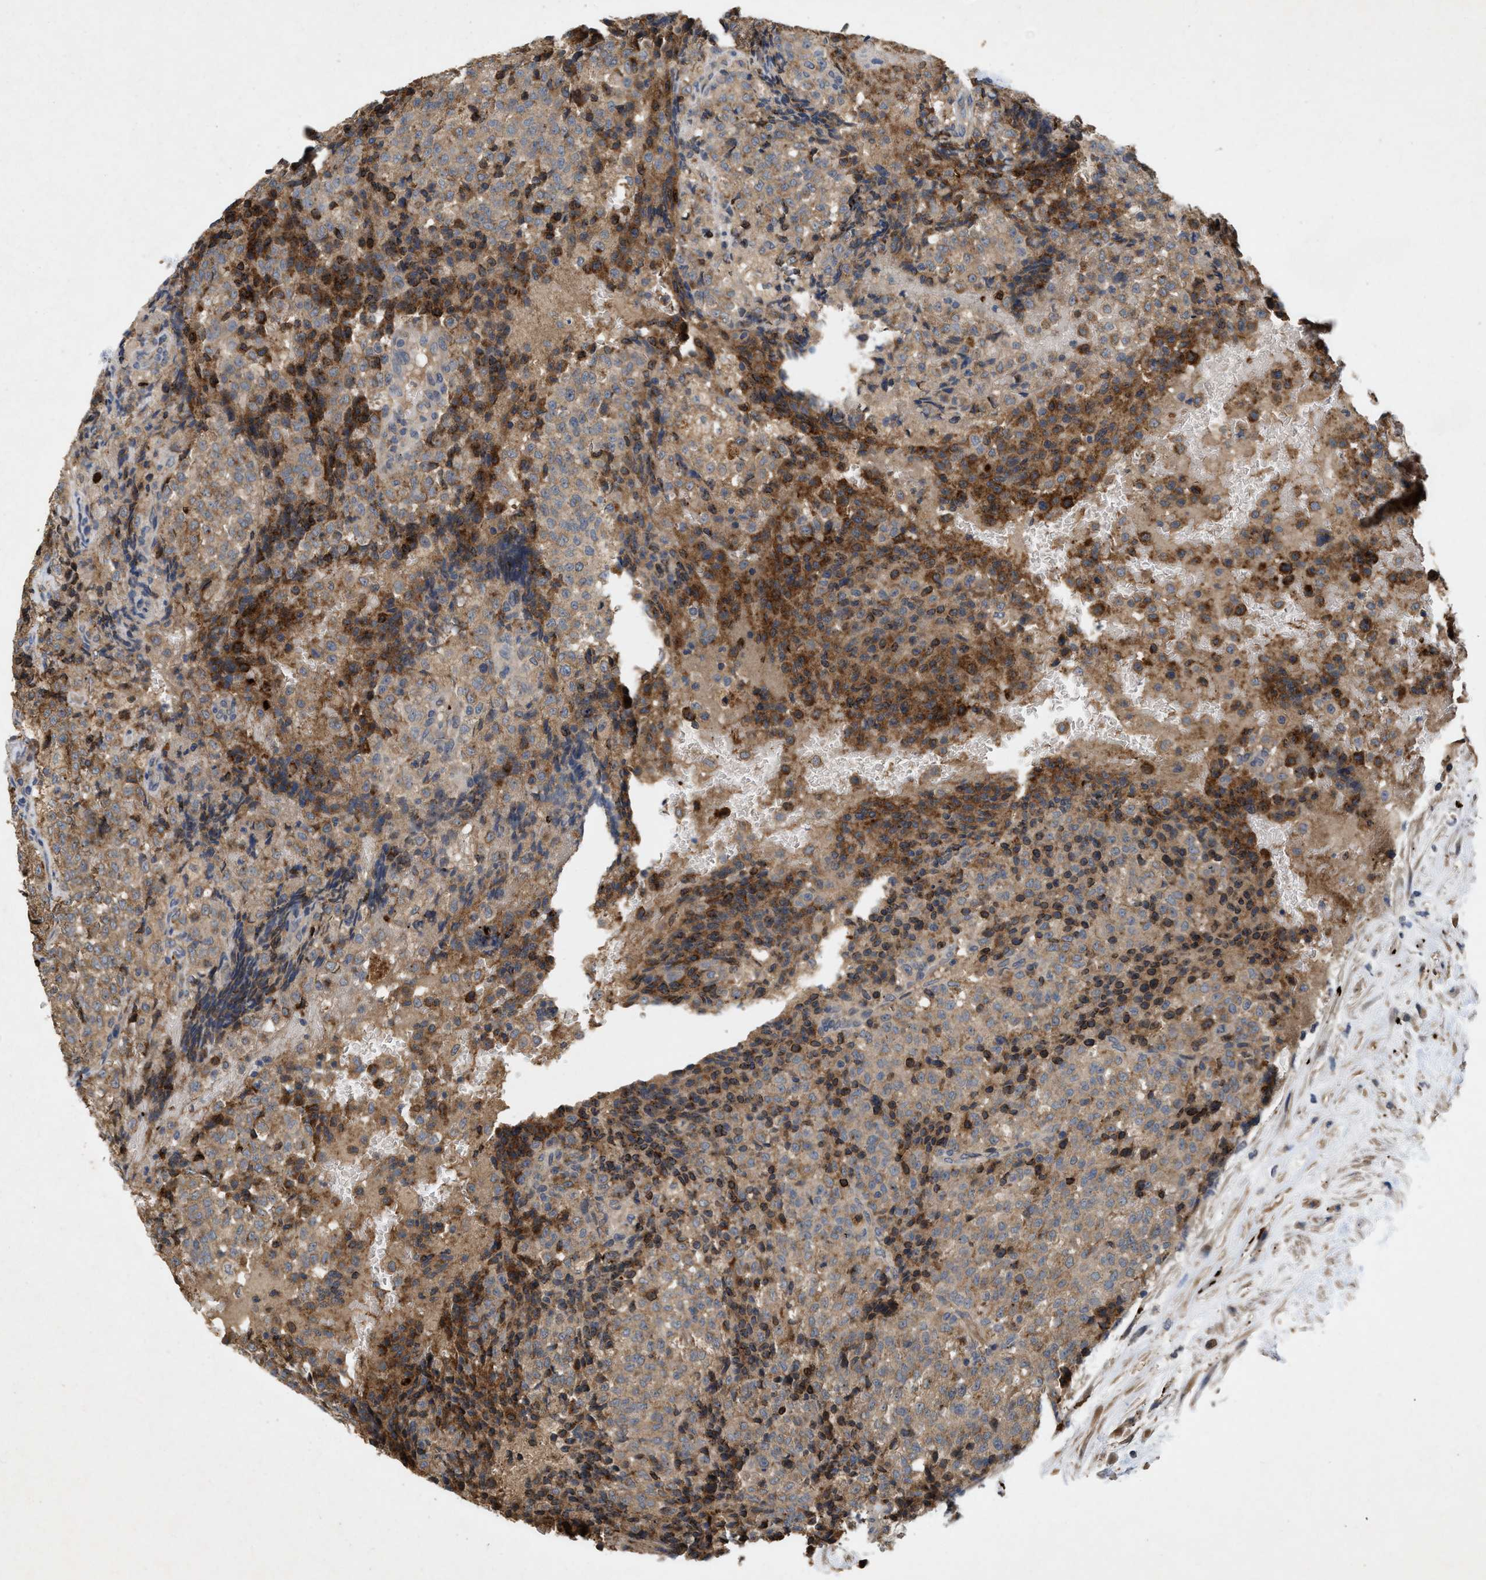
{"staining": {"intensity": "moderate", "quantity": ">75%", "location": "cytoplasmic/membranous"}, "tissue": "testis cancer", "cell_type": "Tumor cells", "image_type": "cancer", "snomed": [{"axis": "morphology", "description": "Seminoma, NOS"}, {"axis": "topography", "description": "Testis"}], "caption": "An immunohistochemistry (IHC) micrograph of neoplastic tissue is shown. Protein staining in brown shows moderate cytoplasmic/membranous positivity in testis cancer (seminoma) within tumor cells. (DAB IHC with brightfield microscopy, high magnification).", "gene": "LPAR2", "patient": {"sex": "male", "age": 59}}